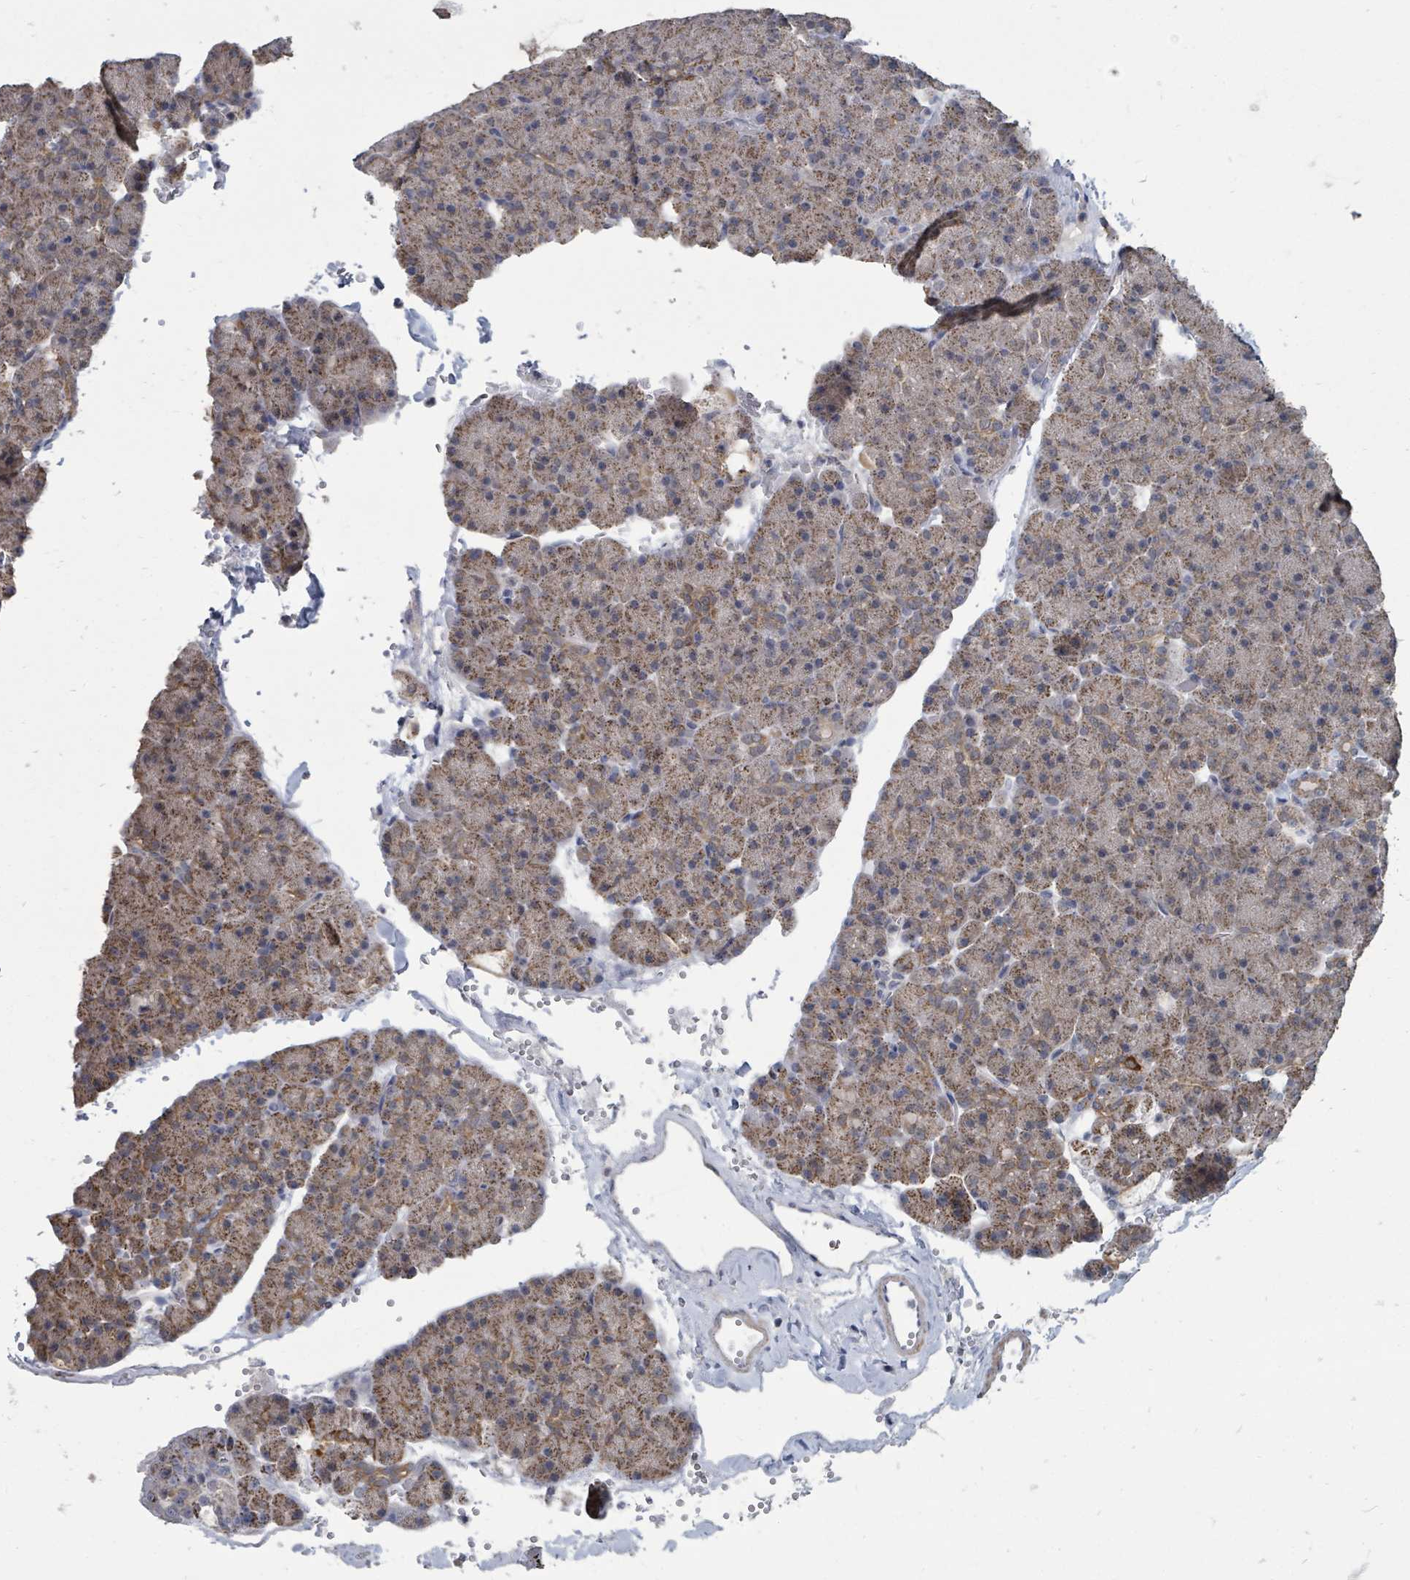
{"staining": {"intensity": "moderate", "quantity": "25%-75%", "location": "cytoplasmic/membranous"}, "tissue": "pancreas", "cell_type": "Exocrine glandular cells", "image_type": "normal", "snomed": [{"axis": "morphology", "description": "Normal tissue, NOS"}, {"axis": "topography", "description": "Pancreas"}], "caption": "Moderate cytoplasmic/membranous protein positivity is identified in about 25%-75% of exocrine glandular cells in pancreas. The protein is stained brown, and the nuclei are stained in blue (DAB (3,3'-diaminobenzidine) IHC with brightfield microscopy, high magnification).", "gene": "MAGOHB", "patient": {"sex": "male", "age": 36}}